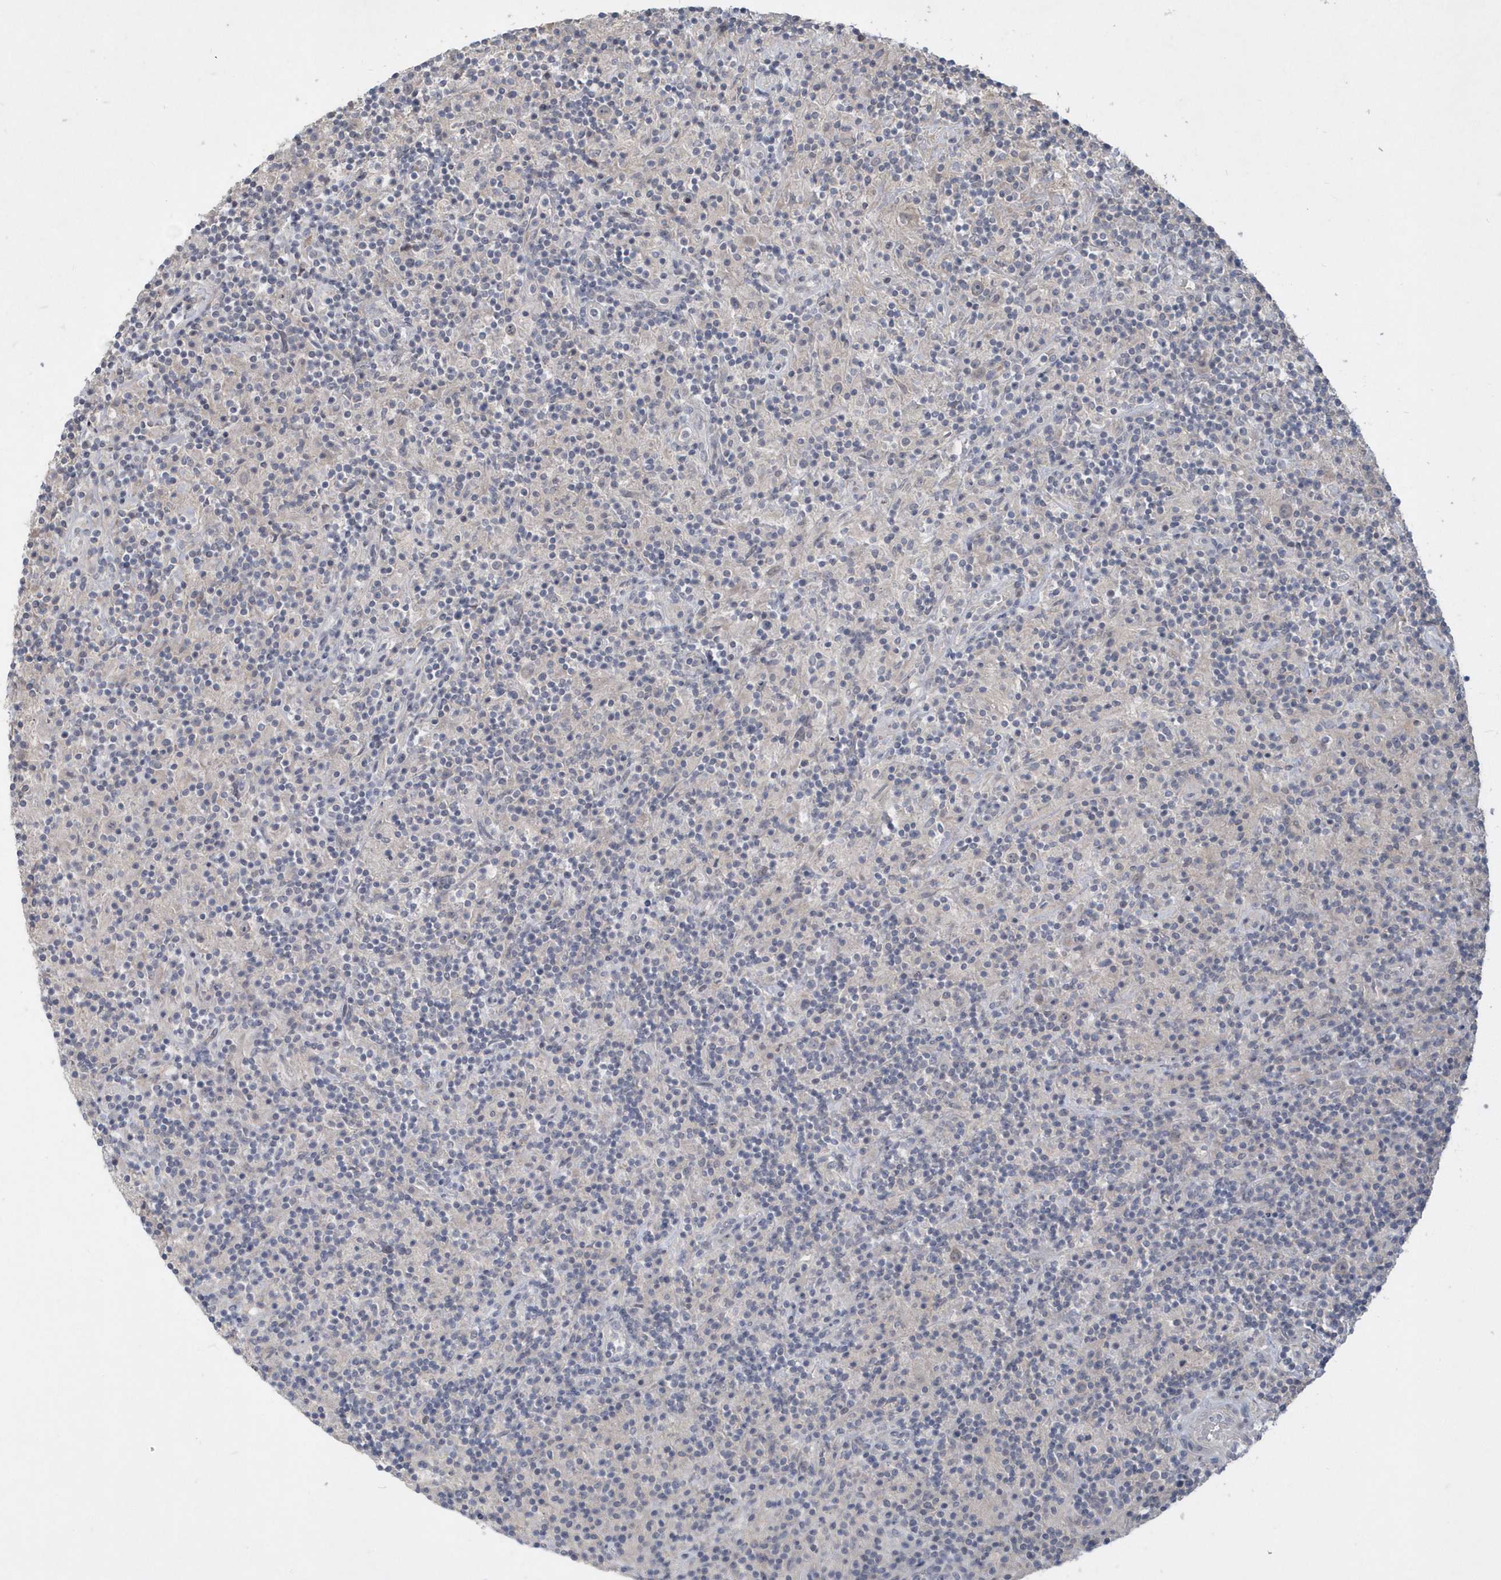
{"staining": {"intensity": "negative", "quantity": "none", "location": "none"}, "tissue": "lymphoma", "cell_type": "Tumor cells", "image_type": "cancer", "snomed": [{"axis": "morphology", "description": "Hodgkin's disease, NOS"}, {"axis": "topography", "description": "Lymph node"}], "caption": "This is an immunohistochemistry (IHC) histopathology image of human lymphoma. There is no expression in tumor cells.", "gene": "TSPEAR", "patient": {"sex": "male", "age": 70}}